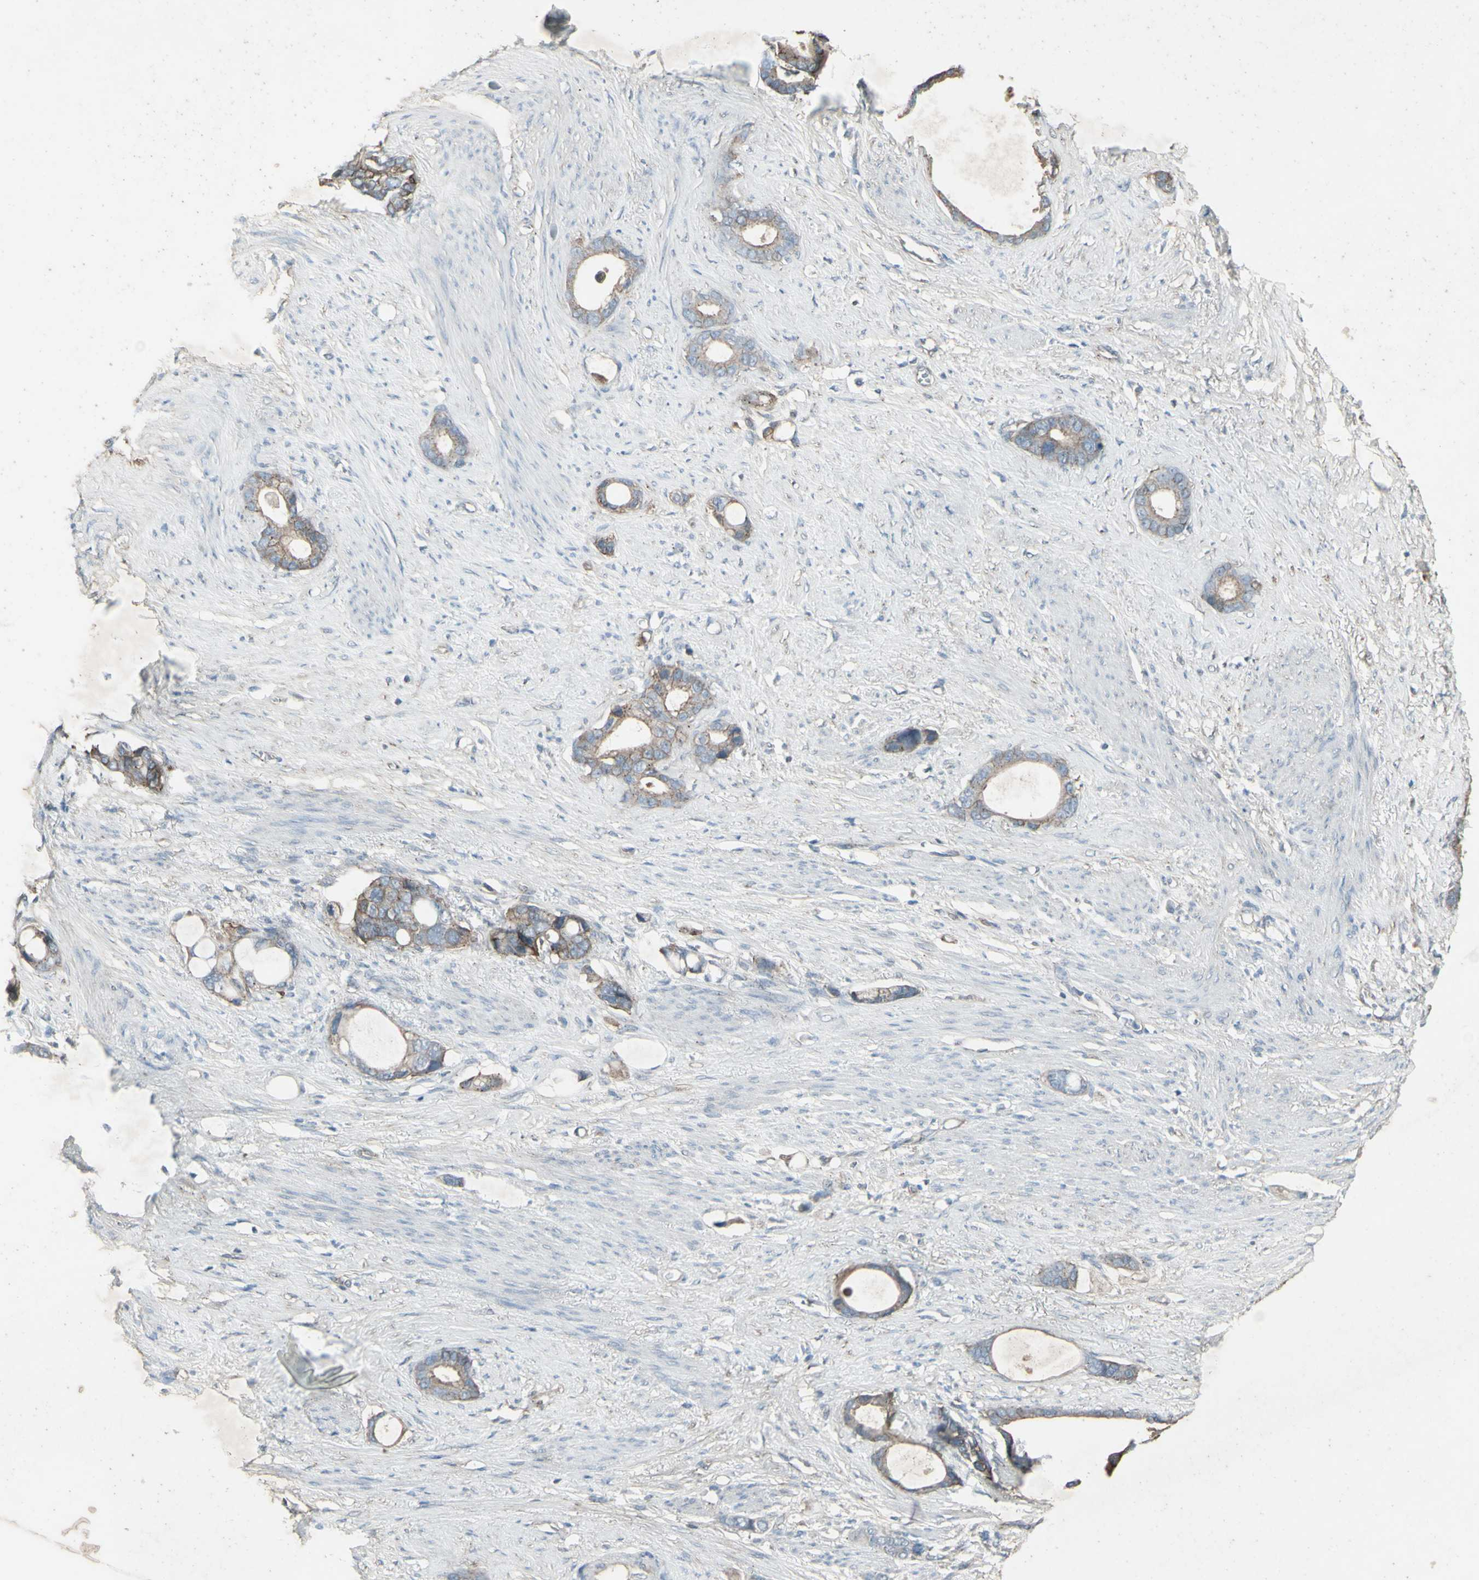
{"staining": {"intensity": "weak", "quantity": ">75%", "location": "cytoplasmic/membranous"}, "tissue": "stomach cancer", "cell_type": "Tumor cells", "image_type": "cancer", "snomed": [{"axis": "morphology", "description": "Adenocarcinoma, NOS"}, {"axis": "topography", "description": "Stomach"}], "caption": "Immunohistochemical staining of stomach adenocarcinoma reveals low levels of weak cytoplasmic/membranous expression in approximately >75% of tumor cells.", "gene": "FXYD3", "patient": {"sex": "female", "age": 75}}